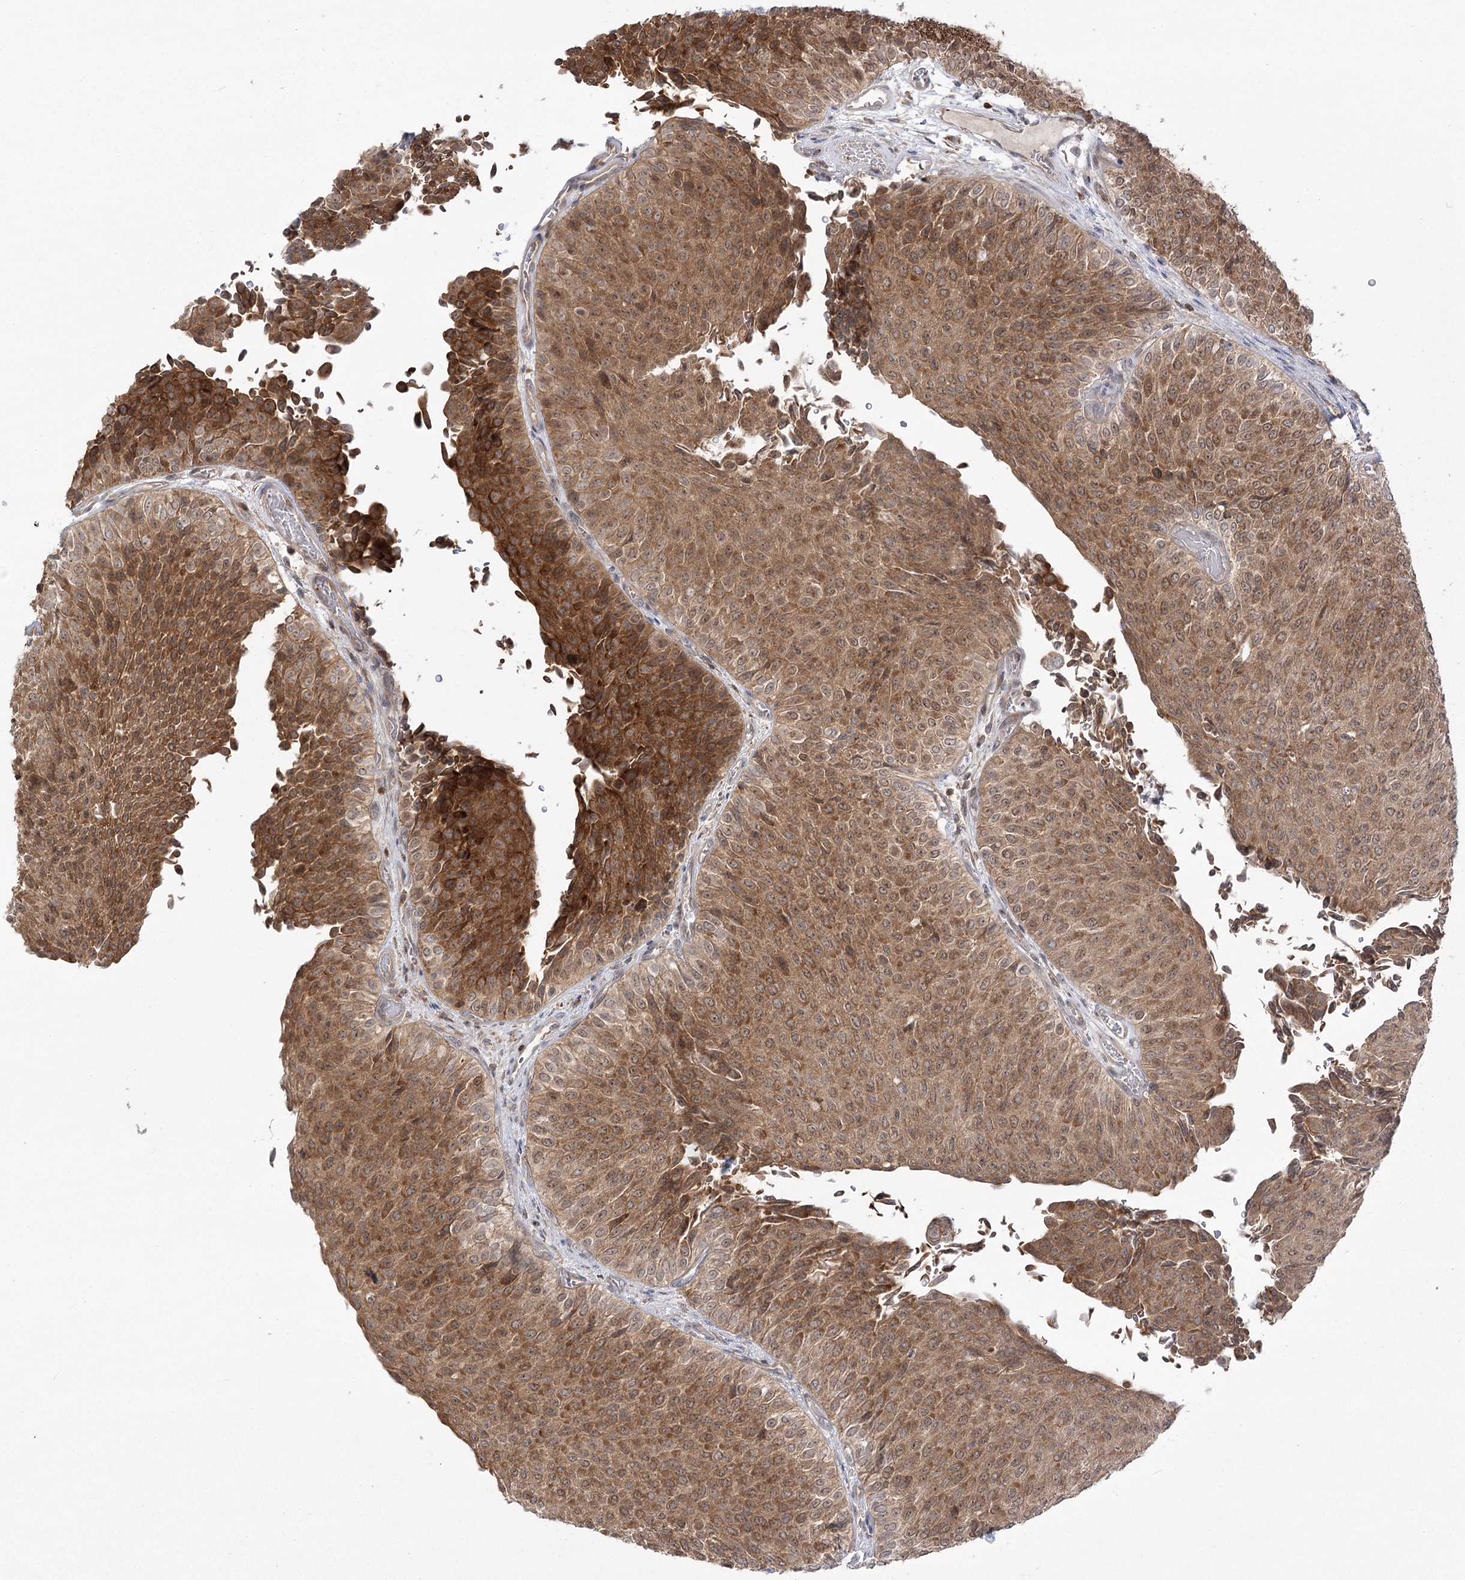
{"staining": {"intensity": "moderate", "quantity": ">75%", "location": "cytoplasmic/membranous"}, "tissue": "urothelial cancer", "cell_type": "Tumor cells", "image_type": "cancer", "snomed": [{"axis": "morphology", "description": "Urothelial carcinoma, Low grade"}, {"axis": "topography", "description": "Urinary bladder"}], "caption": "An immunohistochemistry histopathology image of neoplastic tissue is shown. Protein staining in brown shows moderate cytoplasmic/membranous positivity in urothelial cancer within tumor cells.", "gene": "SYTL1", "patient": {"sex": "male", "age": 78}}